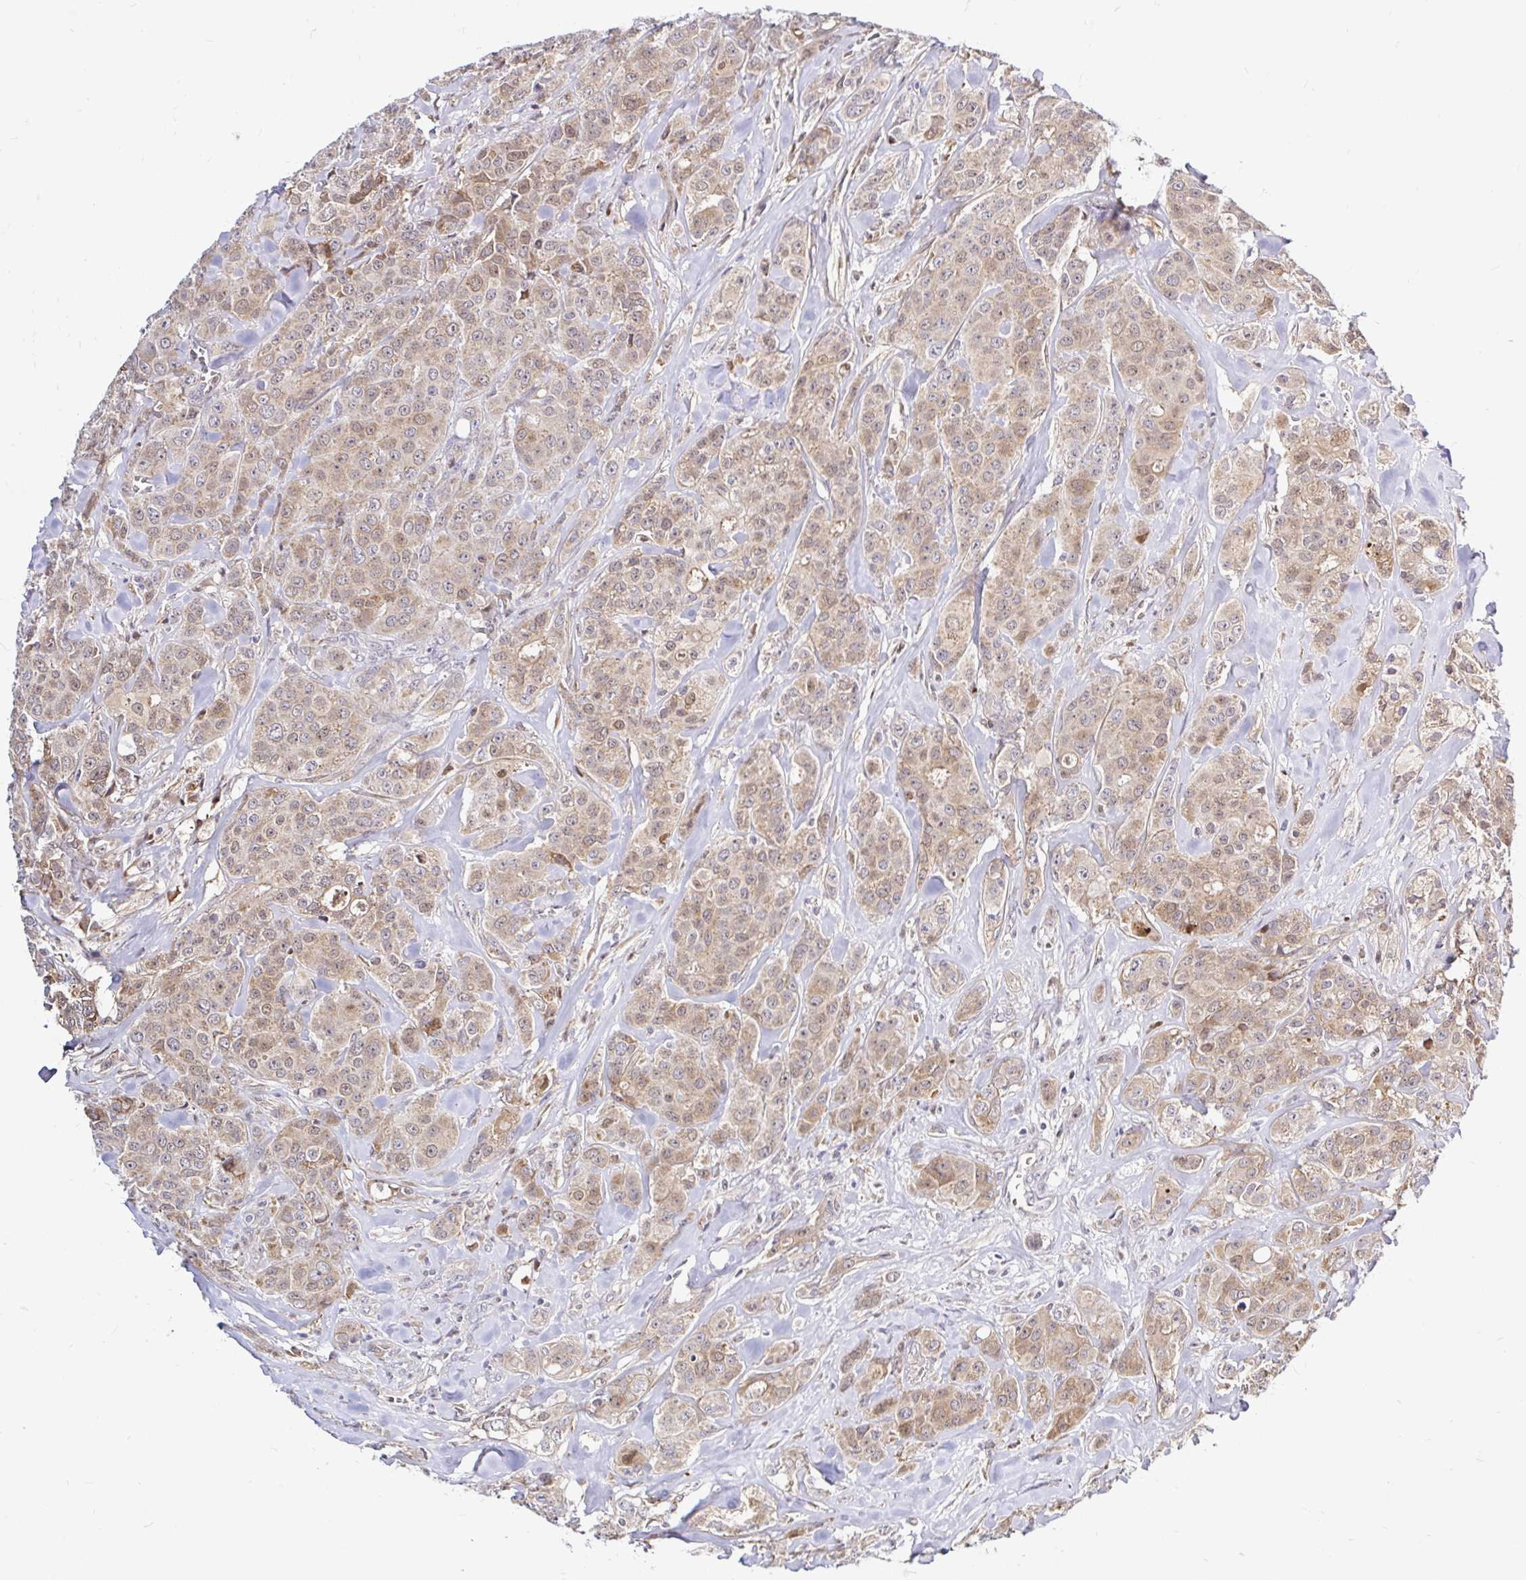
{"staining": {"intensity": "moderate", "quantity": ">75%", "location": "cytoplasmic/membranous,nuclear"}, "tissue": "breast cancer", "cell_type": "Tumor cells", "image_type": "cancer", "snomed": [{"axis": "morphology", "description": "Normal tissue, NOS"}, {"axis": "morphology", "description": "Duct carcinoma"}, {"axis": "topography", "description": "Breast"}], "caption": "An immunohistochemistry photomicrograph of neoplastic tissue is shown. Protein staining in brown shows moderate cytoplasmic/membranous and nuclear positivity in breast cancer (invasive ductal carcinoma) within tumor cells.", "gene": "ARHGEF37", "patient": {"sex": "female", "age": 43}}